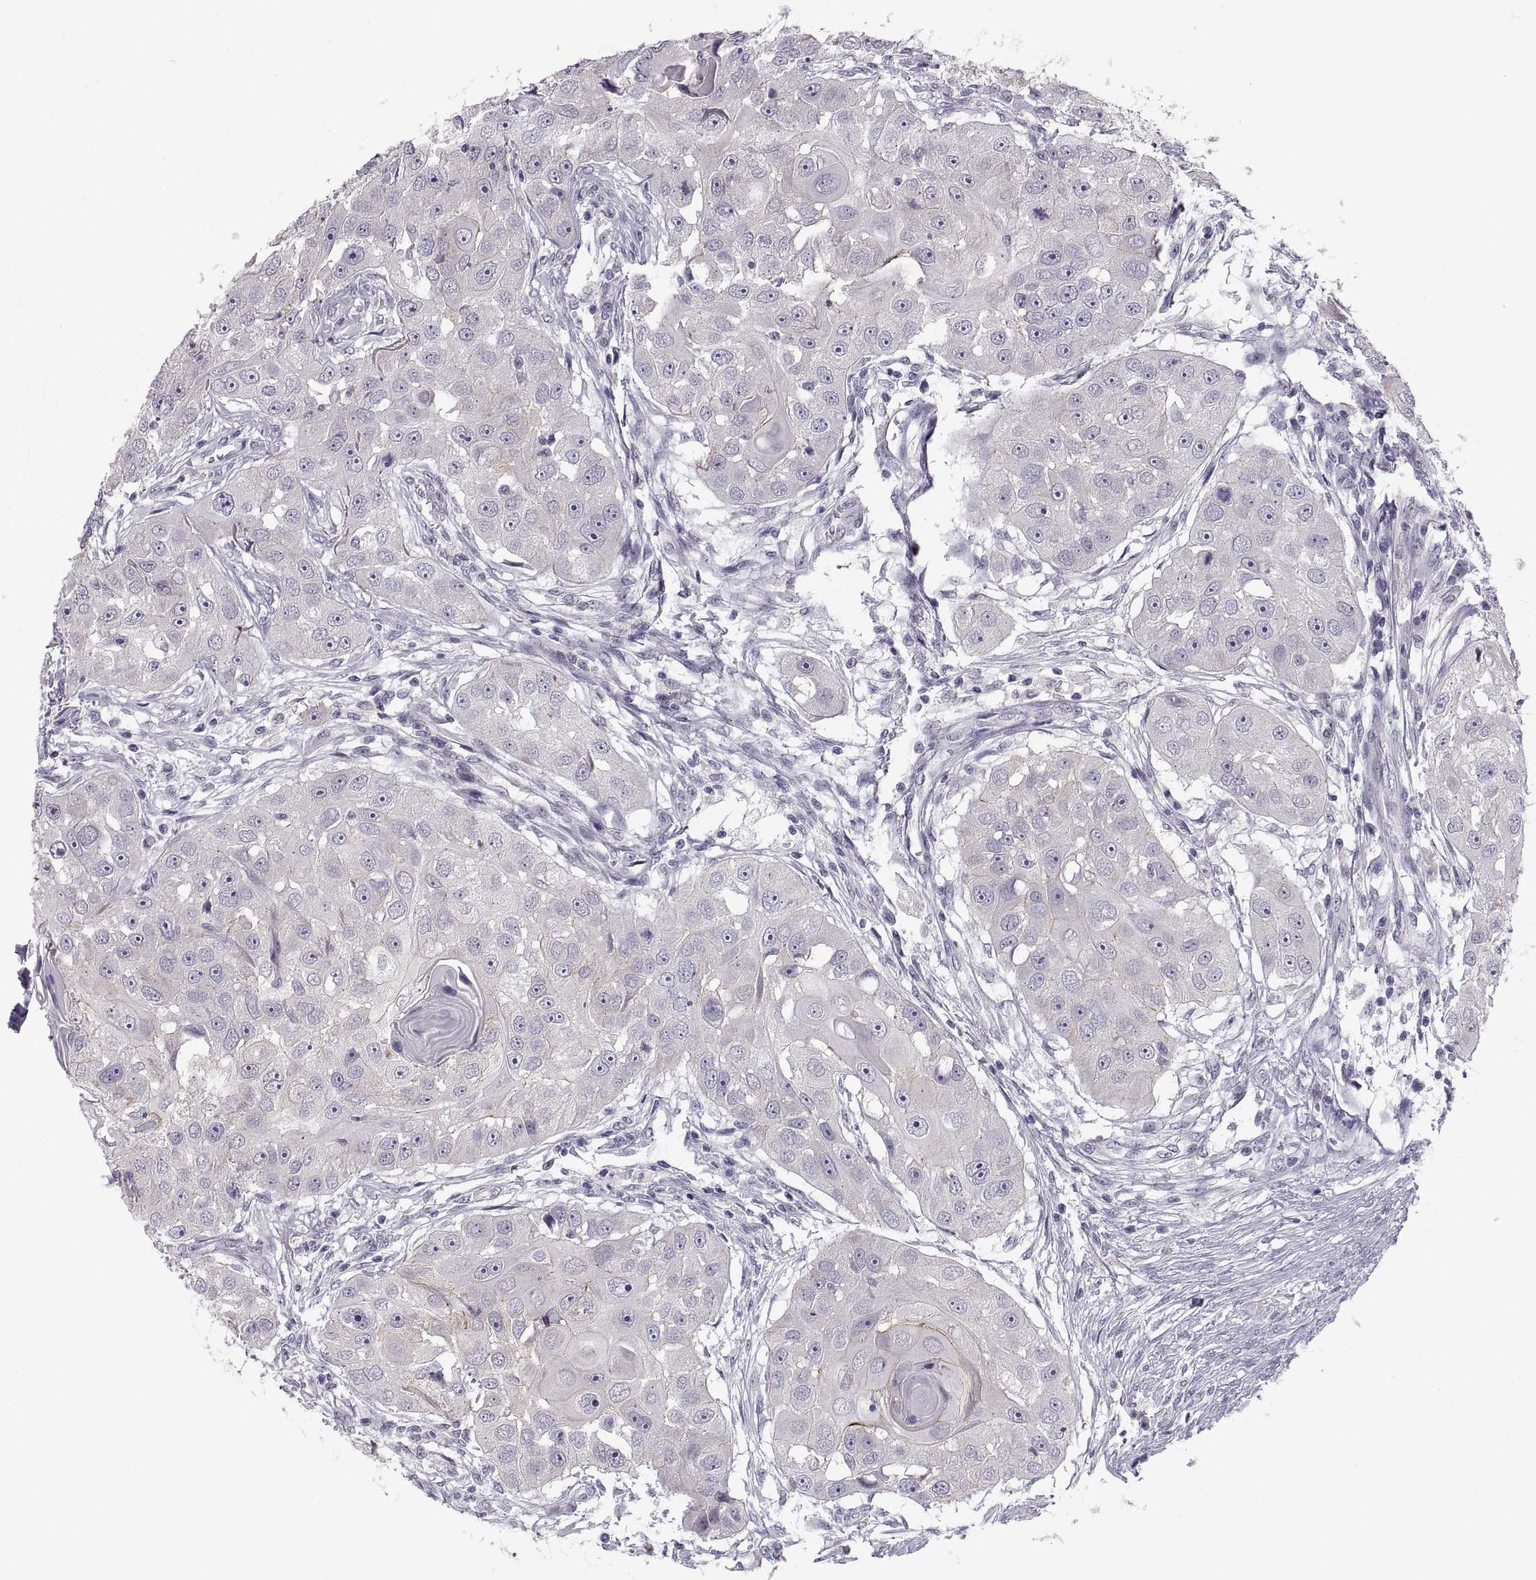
{"staining": {"intensity": "negative", "quantity": "none", "location": "none"}, "tissue": "head and neck cancer", "cell_type": "Tumor cells", "image_type": "cancer", "snomed": [{"axis": "morphology", "description": "Squamous cell carcinoma, NOS"}, {"axis": "topography", "description": "Head-Neck"}], "caption": "A photomicrograph of human head and neck squamous cell carcinoma is negative for staining in tumor cells.", "gene": "ZNF185", "patient": {"sex": "male", "age": 51}}